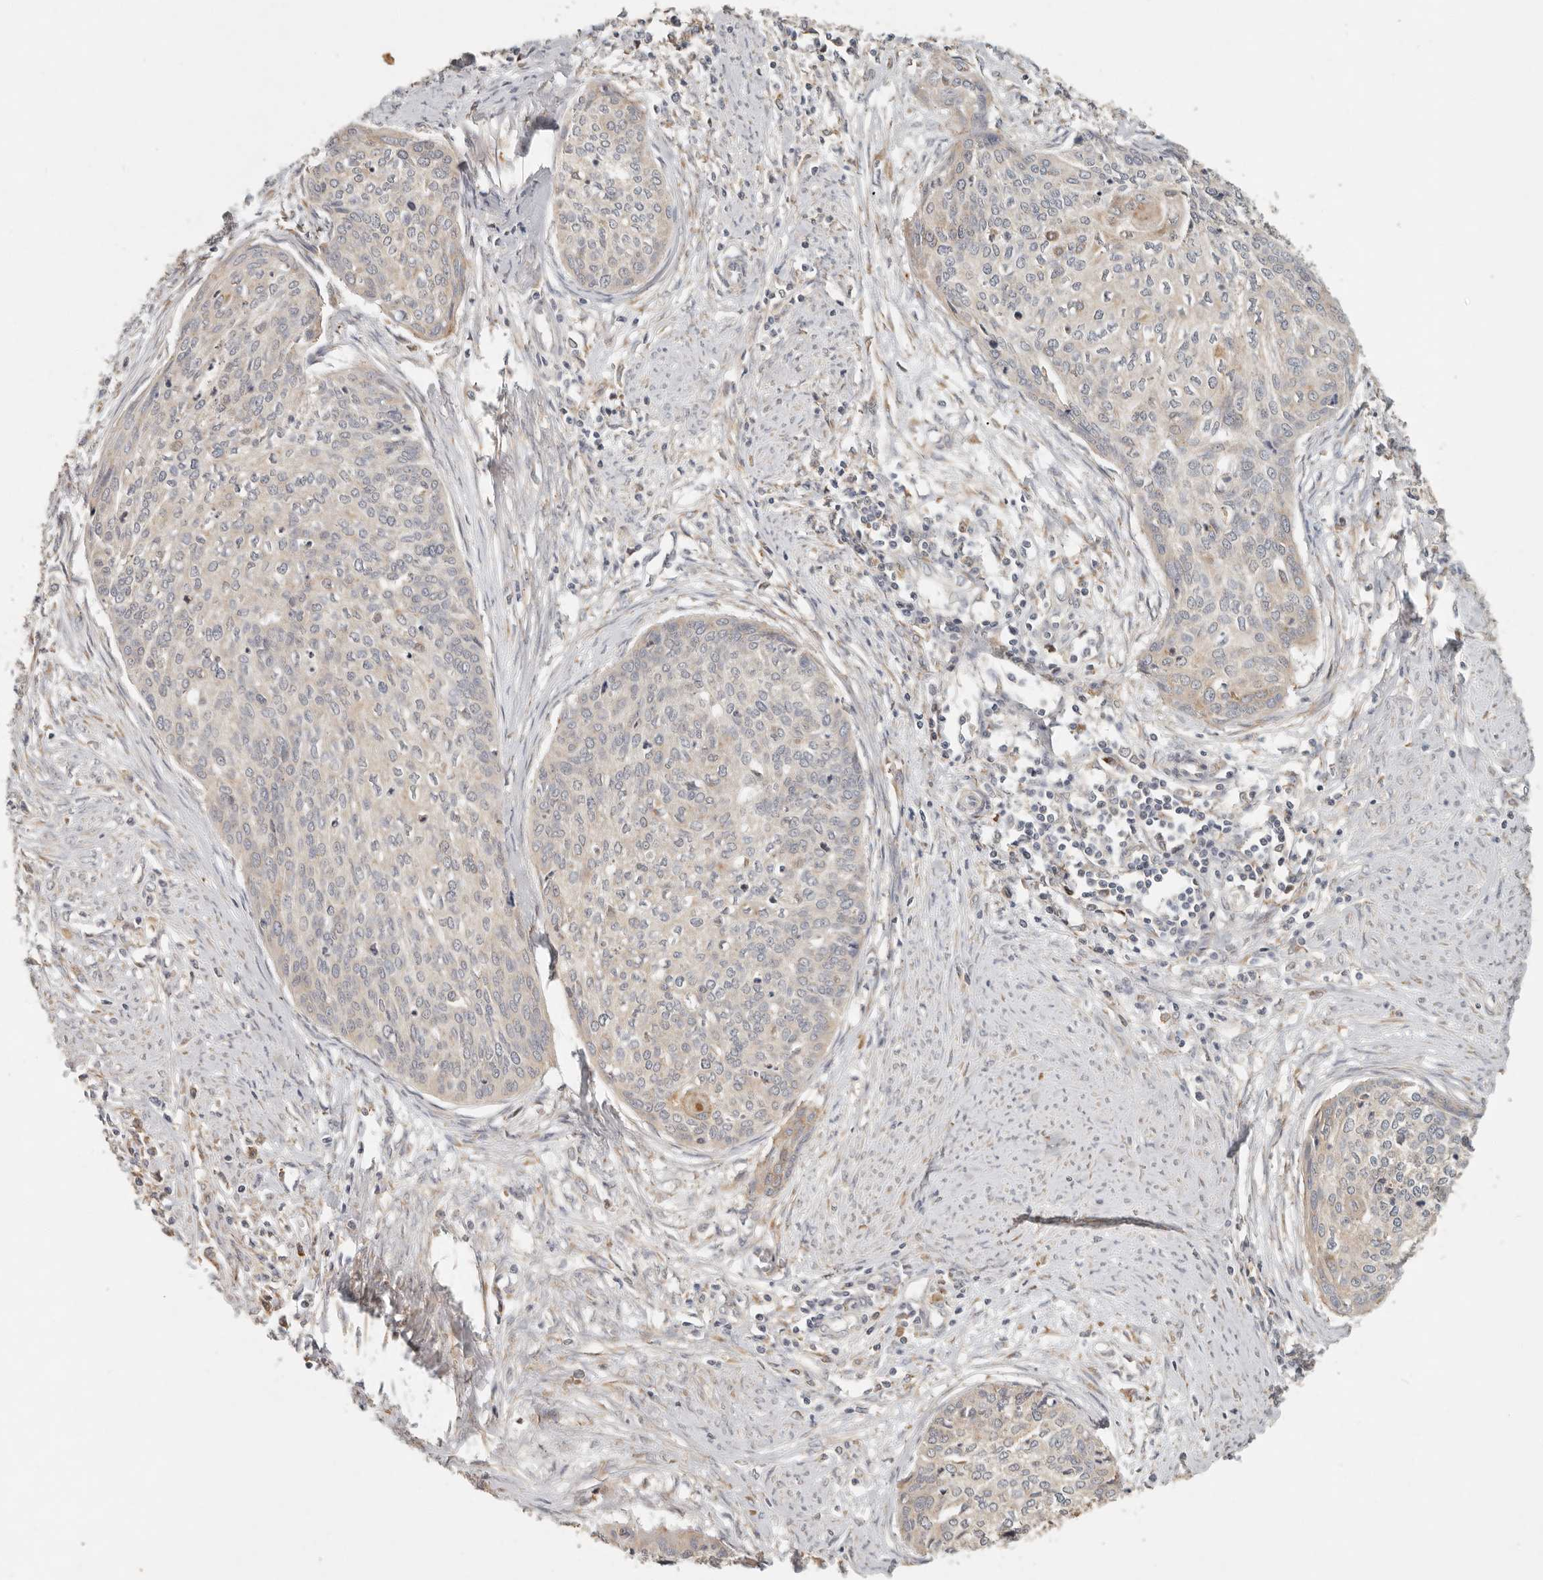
{"staining": {"intensity": "negative", "quantity": "none", "location": "none"}, "tissue": "cervical cancer", "cell_type": "Tumor cells", "image_type": "cancer", "snomed": [{"axis": "morphology", "description": "Squamous cell carcinoma, NOS"}, {"axis": "topography", "description": "Cervix"}], "caption": "High power microscopy photomicrograph of an IHC histopathology image of squamous cell carcinoma (cervical), revealing no significant expression in tumor cells. Nuclei are stained in blue.", "gene": "ARHGEF10L", "patient": {"sex": "female", "age": 37}}